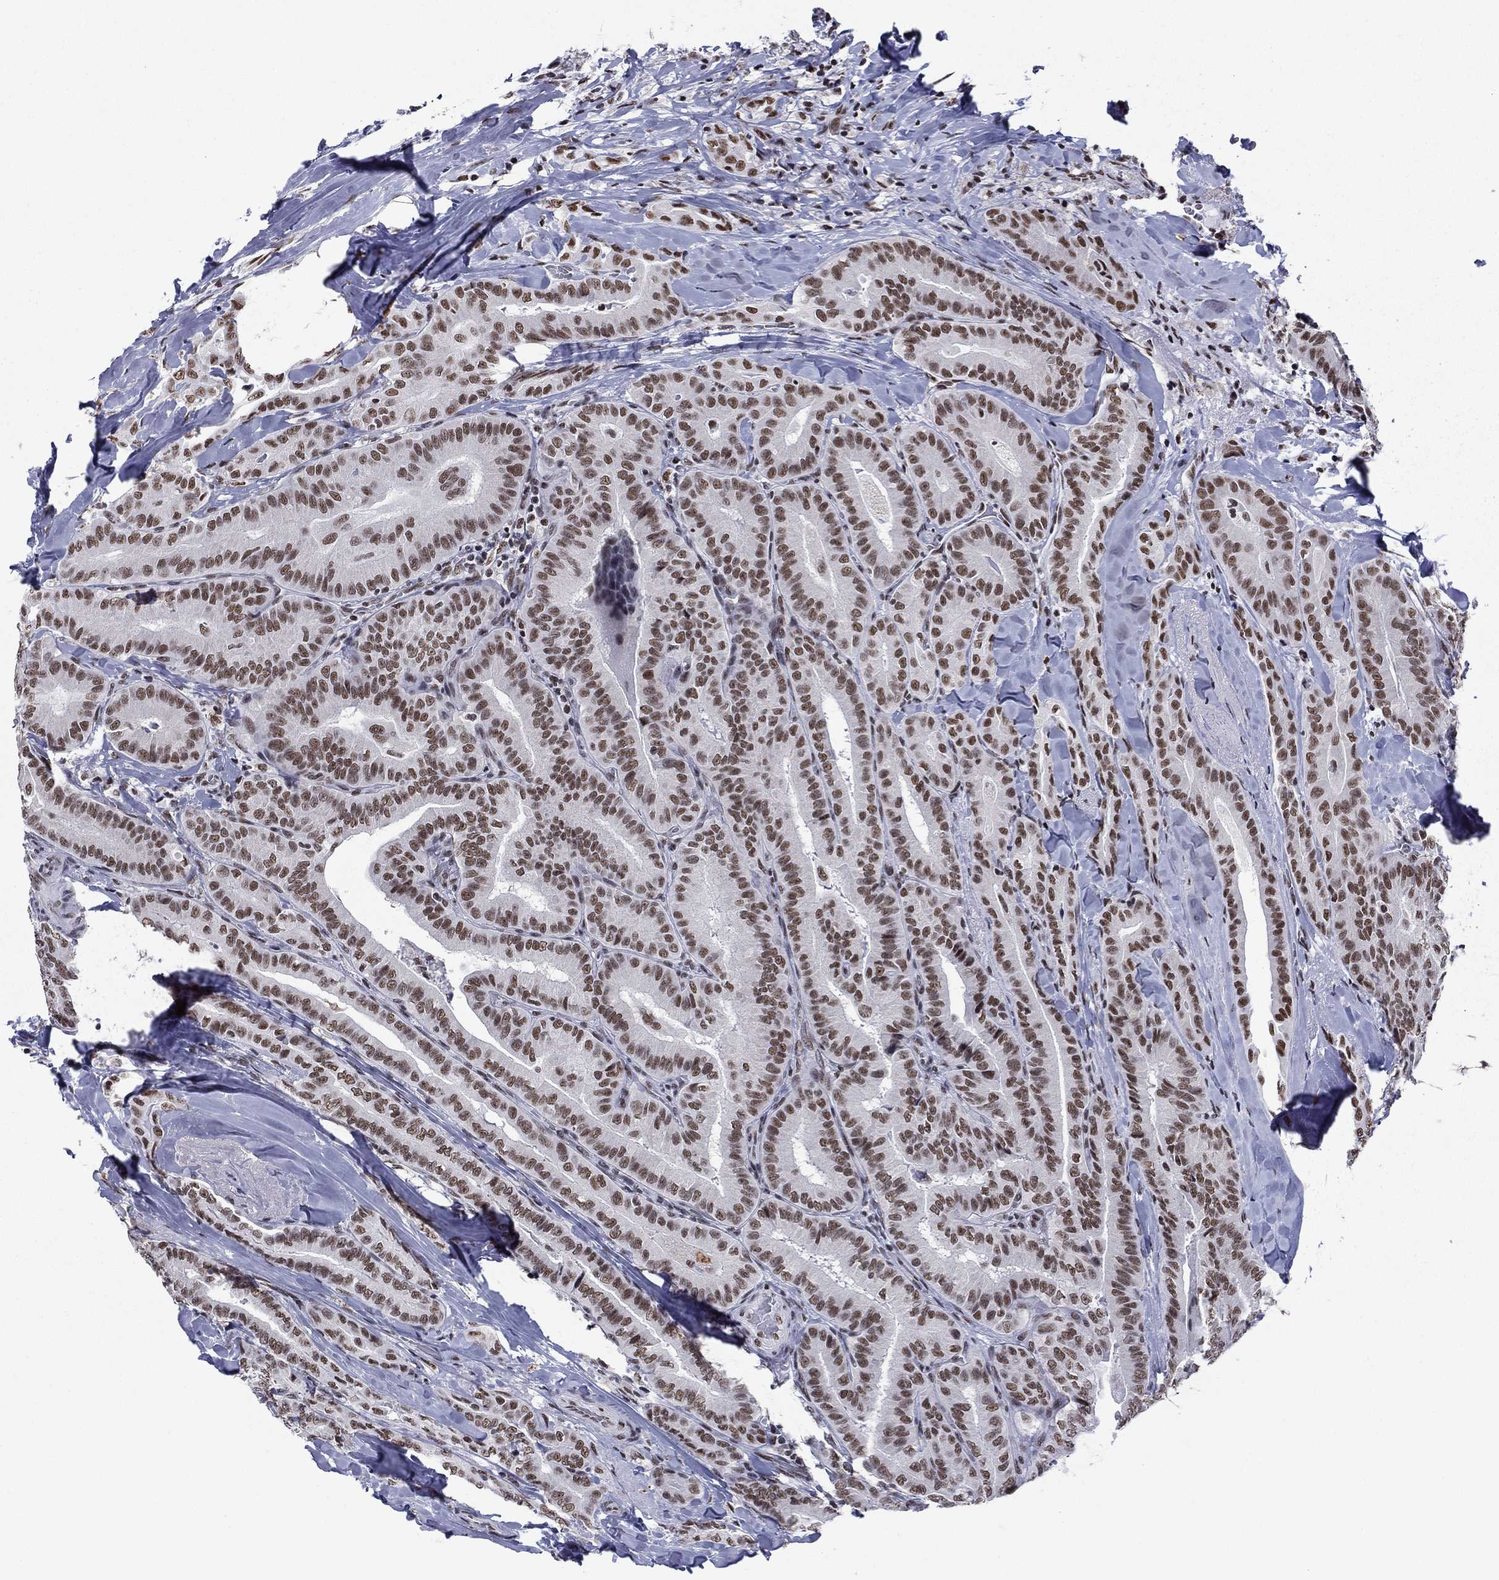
{"staining": {"intensity": "moderate", "quantity": ">75%", "location": "nuclear"}, "tissue": "thyroid cancer", "cell_type": "Tumor cells", "image_type": "cancer", "snomed": [{"axis": "morphology", "description": "Papillary adenocarcinoma, NOS"}, {"axis": "topography", "description": "Thyroid gland"}], "caption": "Tumor cells reveal moderate nuclear positivity in about >75% of cells in thyroid cancer. Nuclei are stained in blue.", "gene": "ETV5", "patient": {"sex": "male", "age": 61}}